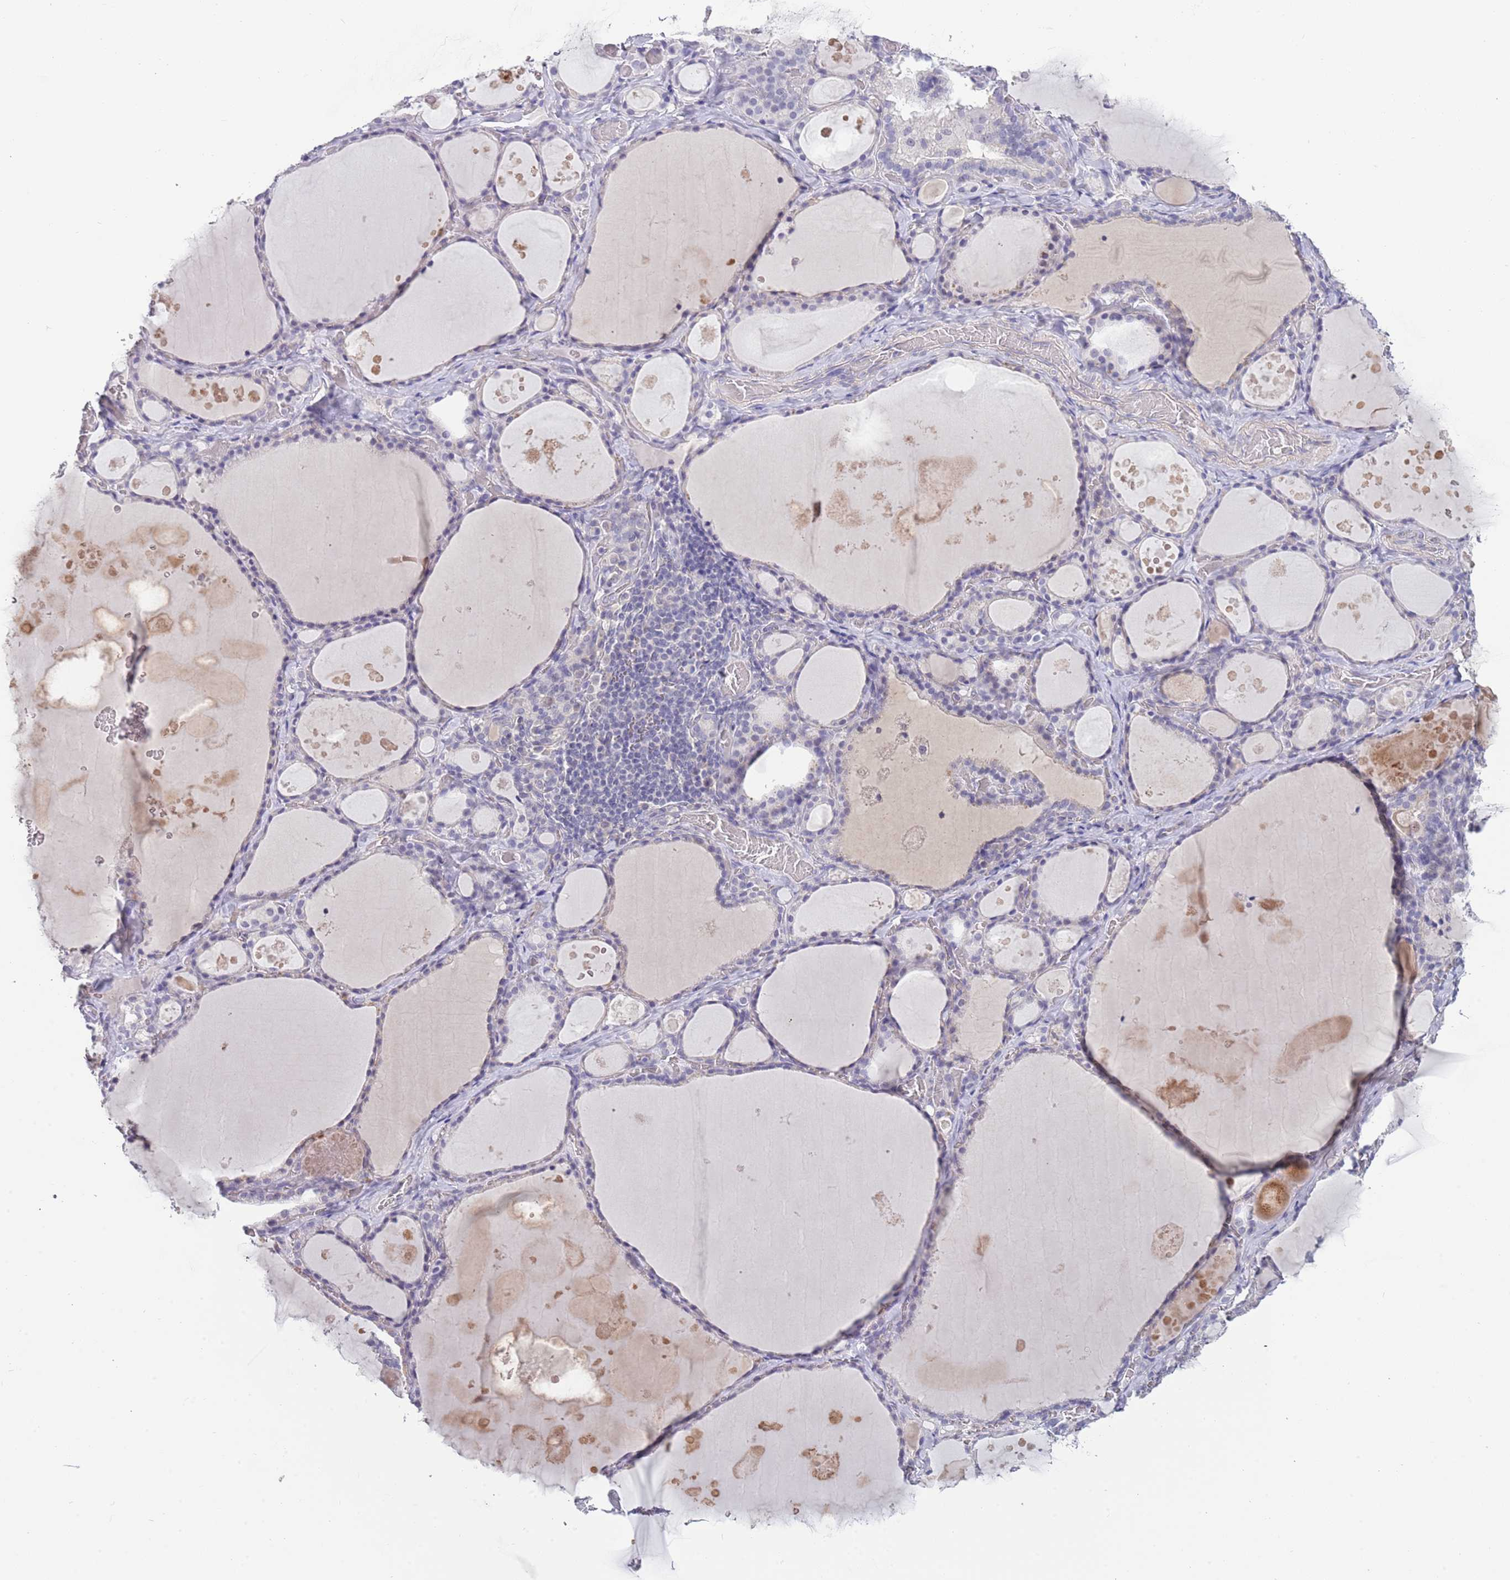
{"staining": {"intensity": "negative", "quantity": "none", "location": "none"}, "tissue": "thyroid gland", "cell_type": "Glandular cells", "image_type": "normal", "snomed": [{"axis": "morphology", "description": "Normal tissue, NOS"}, {"axis": "topography", "description": "Thyroid gland"}], "caption": "Image shows no significant protein staining in glandular cells of unremarkable thyroid gland.", "gene": "PIMREG", "patient": {"sex": "male", "age": 56}}